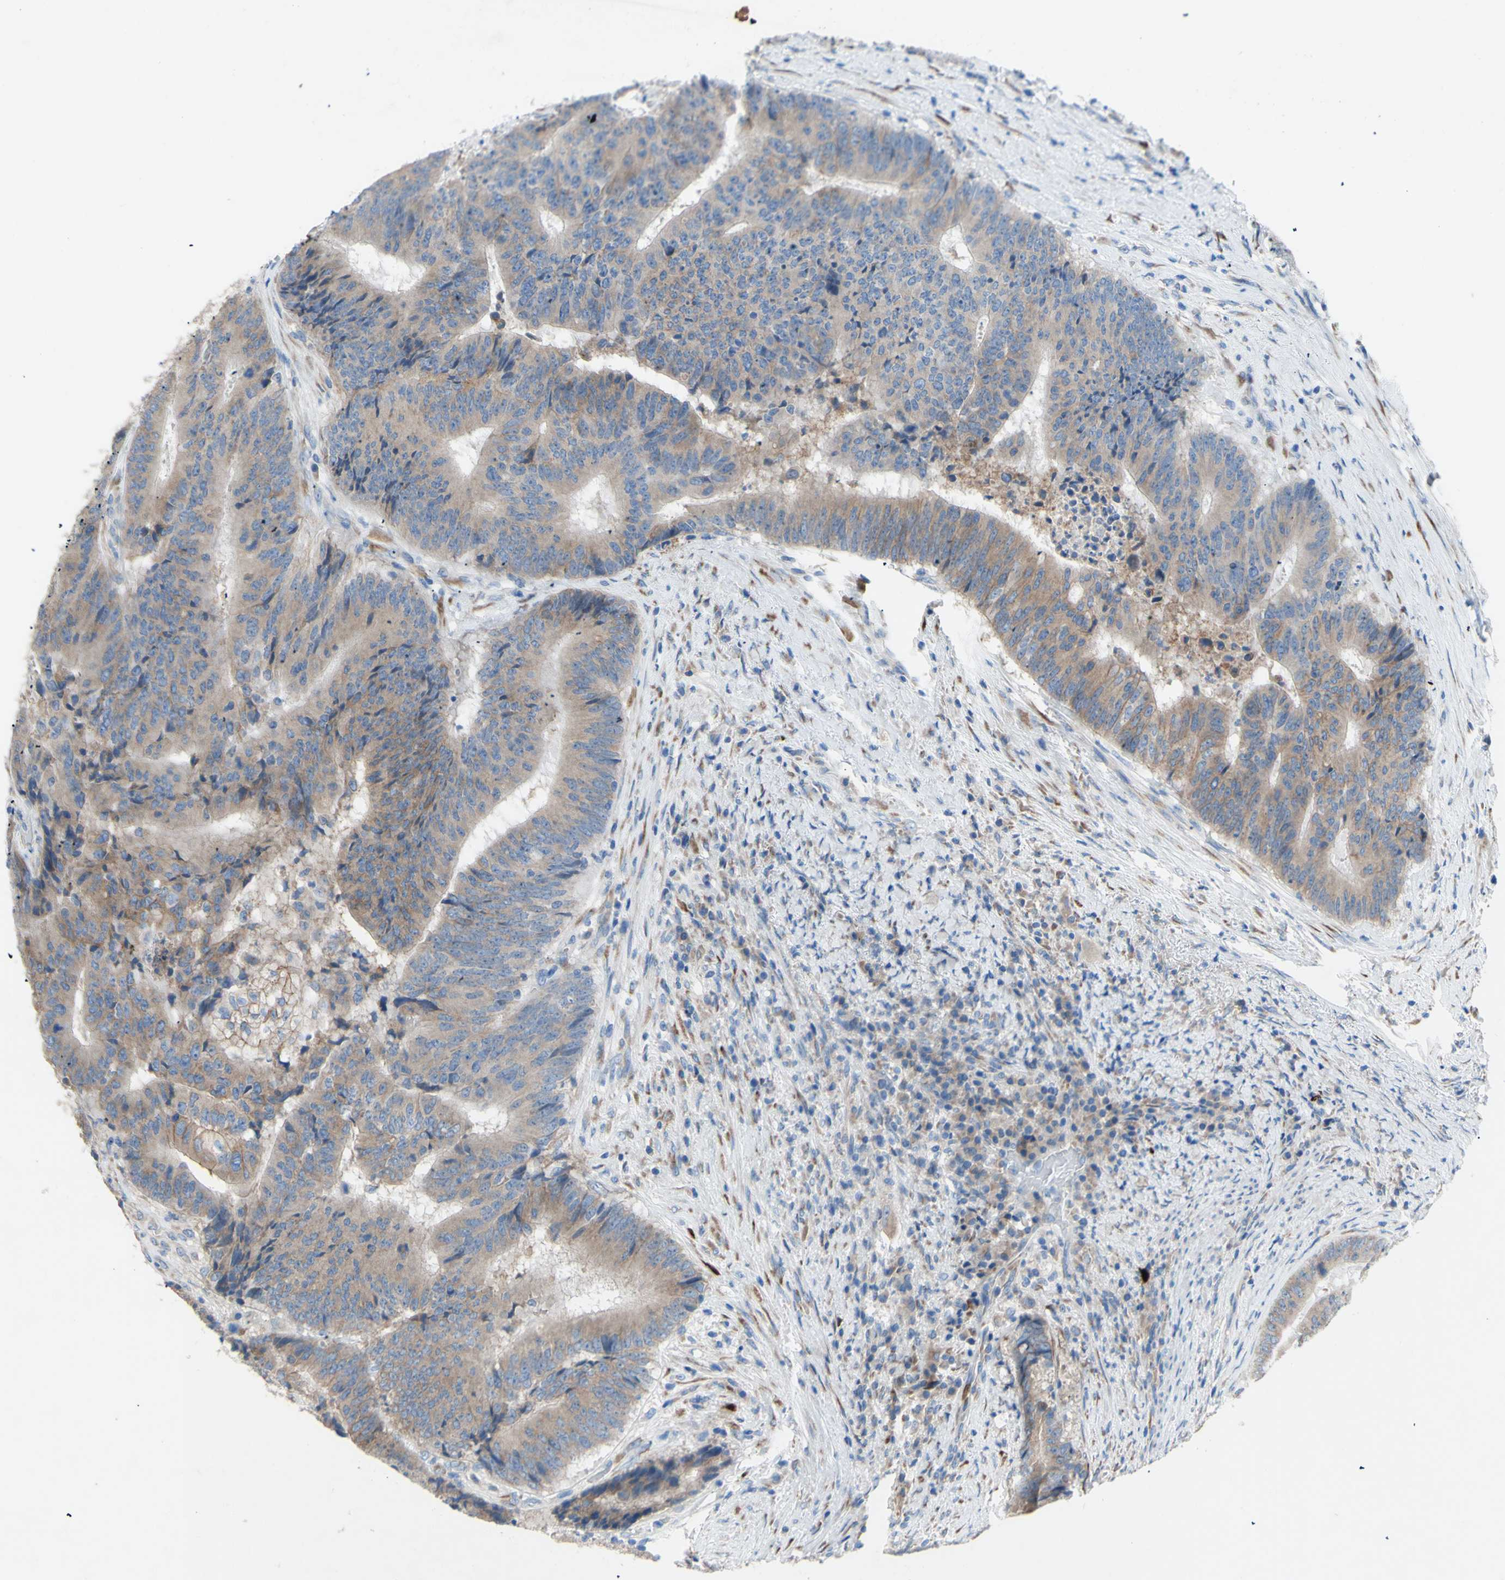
{"staining": {"intensity": "weak", "quantity": "25%-75%", "location": "cytoplasmic/membranous"}, "tissue": "colorectal cancer", "cell_type": "Tumor cells", "image_type": "cancer", "snomed": [{"axis": "morphology", "description": "Adenocarcinoma, NOS"}, {"axis": "topography", "description": "Rectum"}], "caption": "A low amount of weak cytoplasmic/membranous staining is seen in about 25%-75% of tumor cells in colorectal adenocarcinoma tissue. Using DAB (3,3'-diaminobenzidine) (brown) and hematoxylin (blue) stains, captured at high magnification using brightfield microscopy.", "gene": "TMIGD2", "patient": {"sex": "male", "age": 72}}